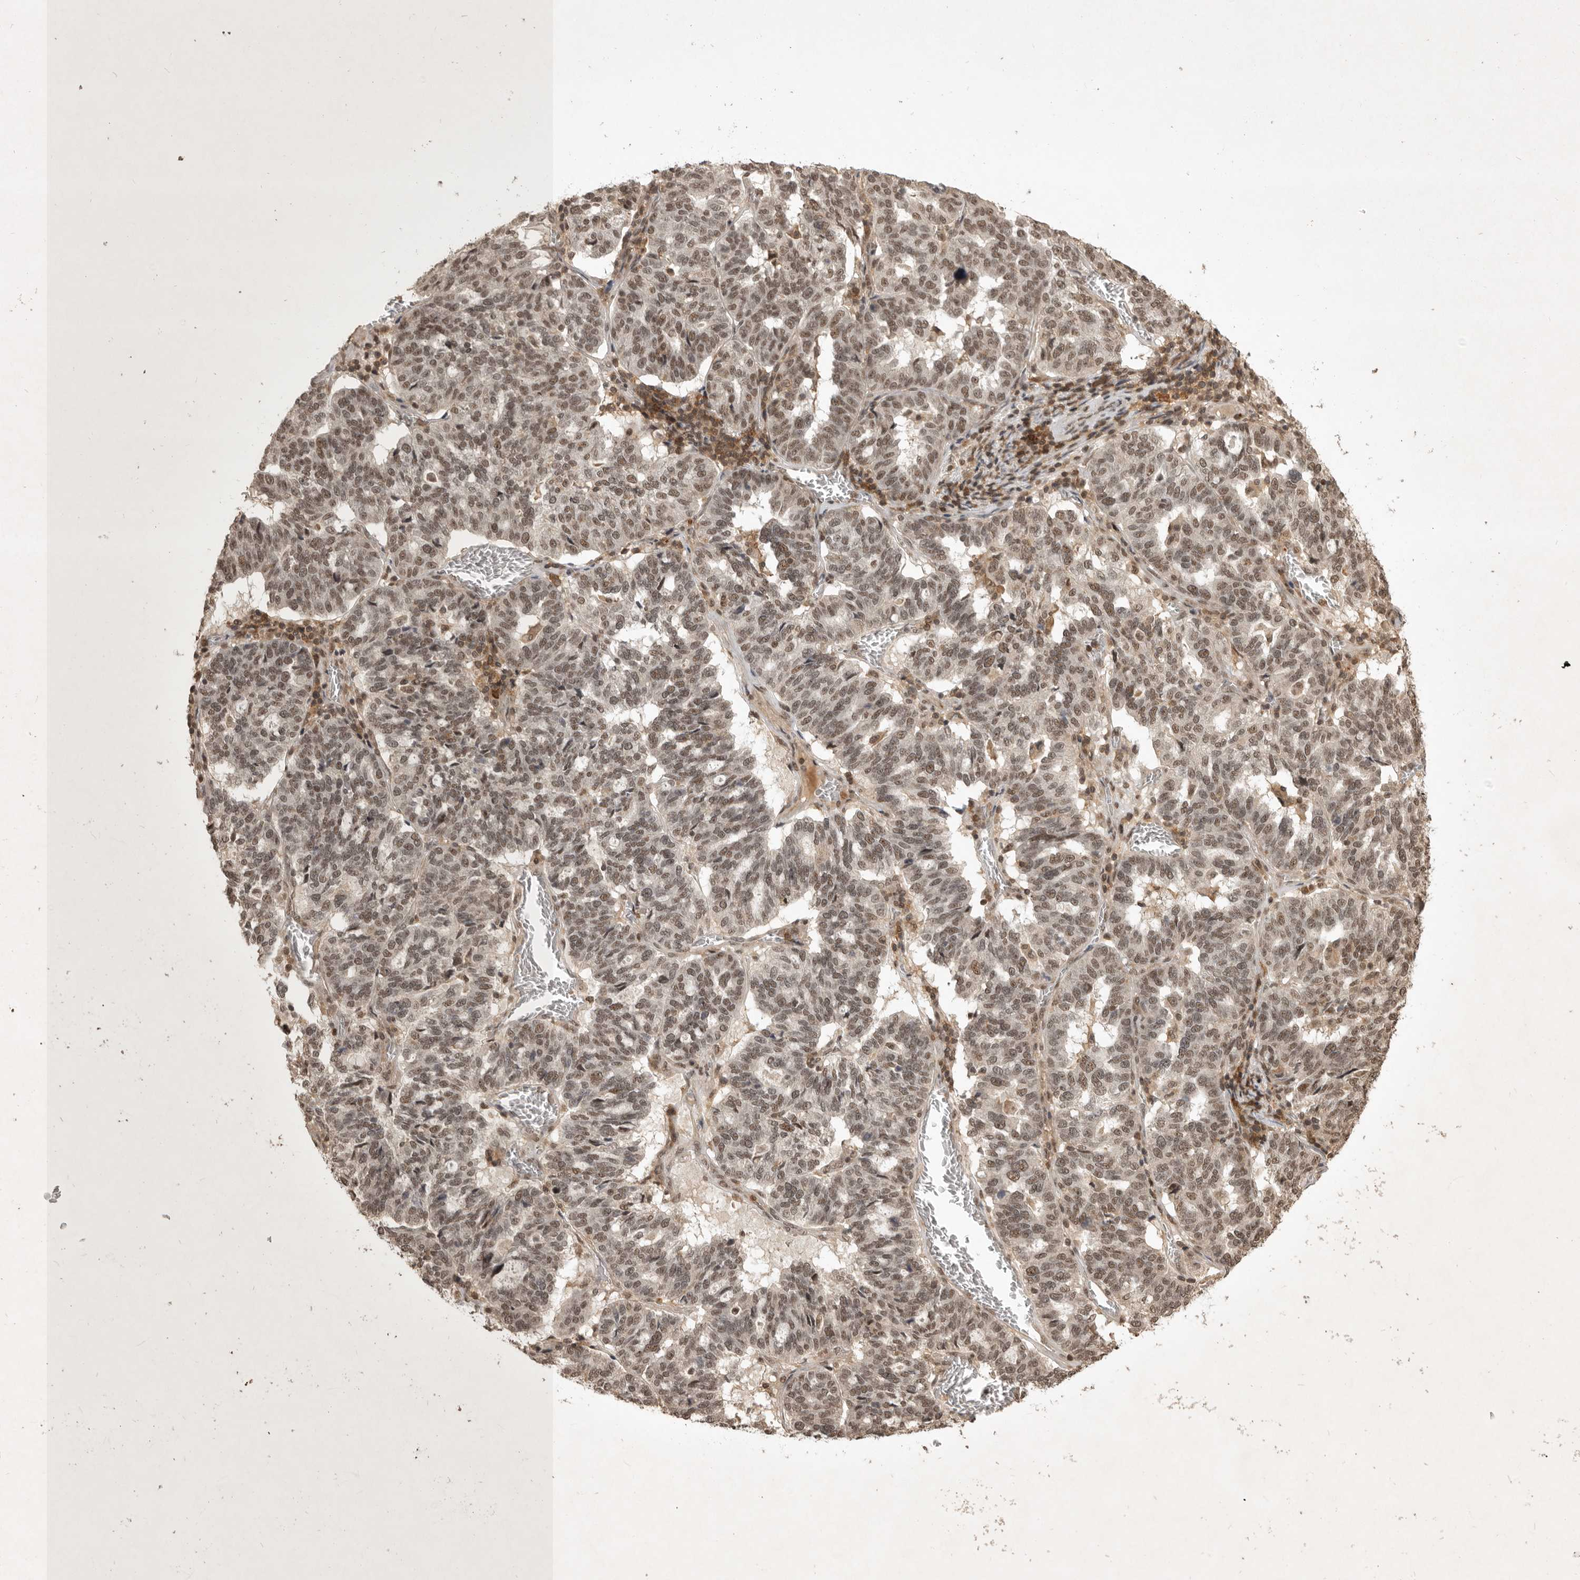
{"staining": {"intensity": "moderate", "quantity": ">75%", "location": "nuclear"}, "tissue": "ovarian cancer", "cell_type": "Tumor cells", "image_type": "cancer", "snomed": [{"axis": "morphology", "description": "Cystadenocarcinoma, serous, NOS"}, {"axis": "topography", "description": "Ovary"}], "caption": "Protein staining of serous cystadenocarcinoma (ovarian) tissue shows moderate nuclear positivity in approximately >75% of tumor cells.", "gene": "CBLL1", "patient": {"sex": "female", "age": 59}}